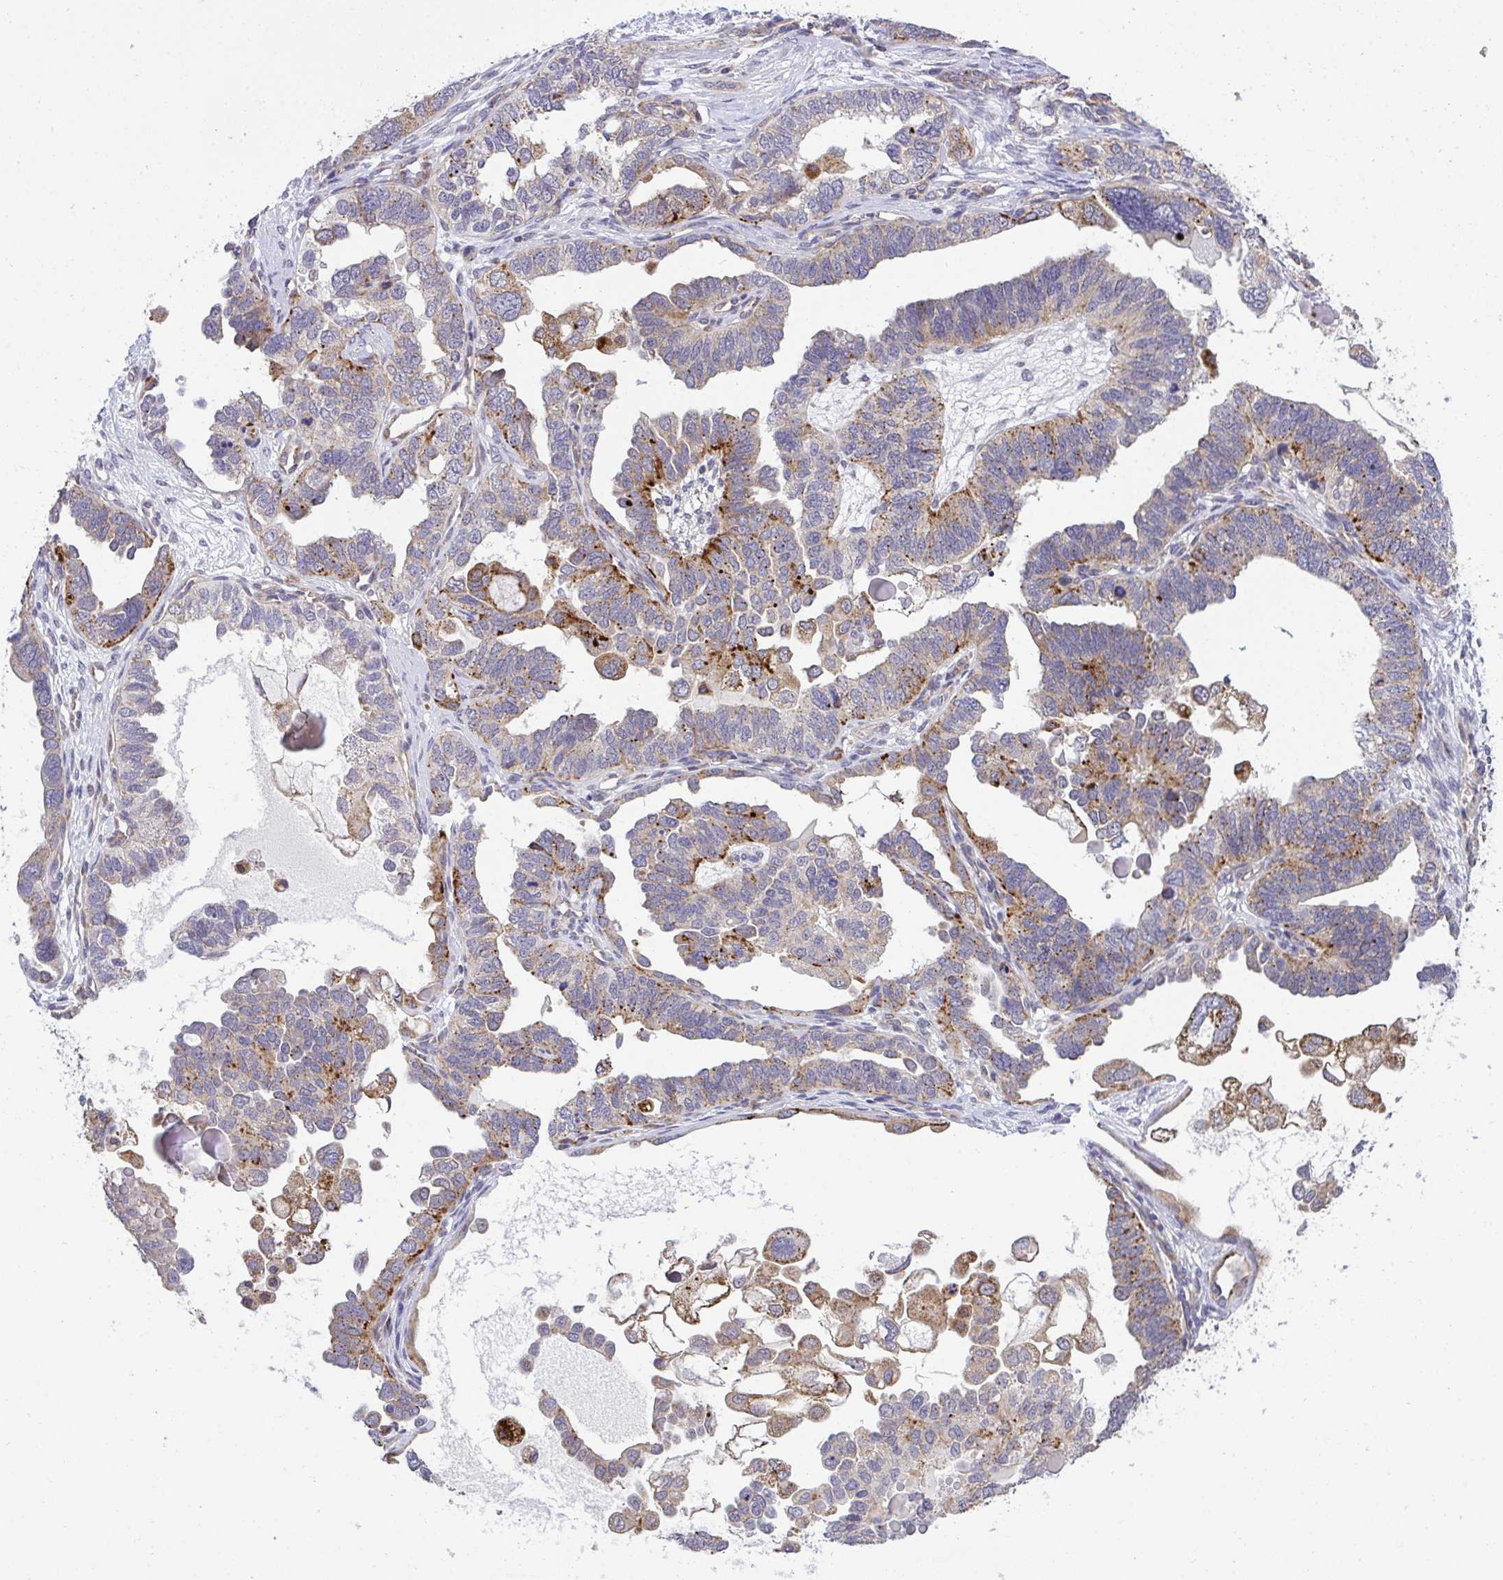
{"staining": {"intensity": "moderate", "quantity": "25%-75%", "location": "cytoplasmic/membranous"}, "tissue": "ovarian cancer", "cell_type": "Tumor cells", "image_type": "cancer", "snomed": [{"axis": "morphology", "description": "Cystadenocarcinoma, serous, NOS"}, {"axis": "topography", "description": "Ovary"}], "caption": "Ovarian cancer tissue displays moderate cytoplasmic/membranous positivity in approximately 25%-75% of tumor cells, visualized by immunohistochemistry.", "gene": "XAF1", "patient": {"sex": "female", "age": 51}}